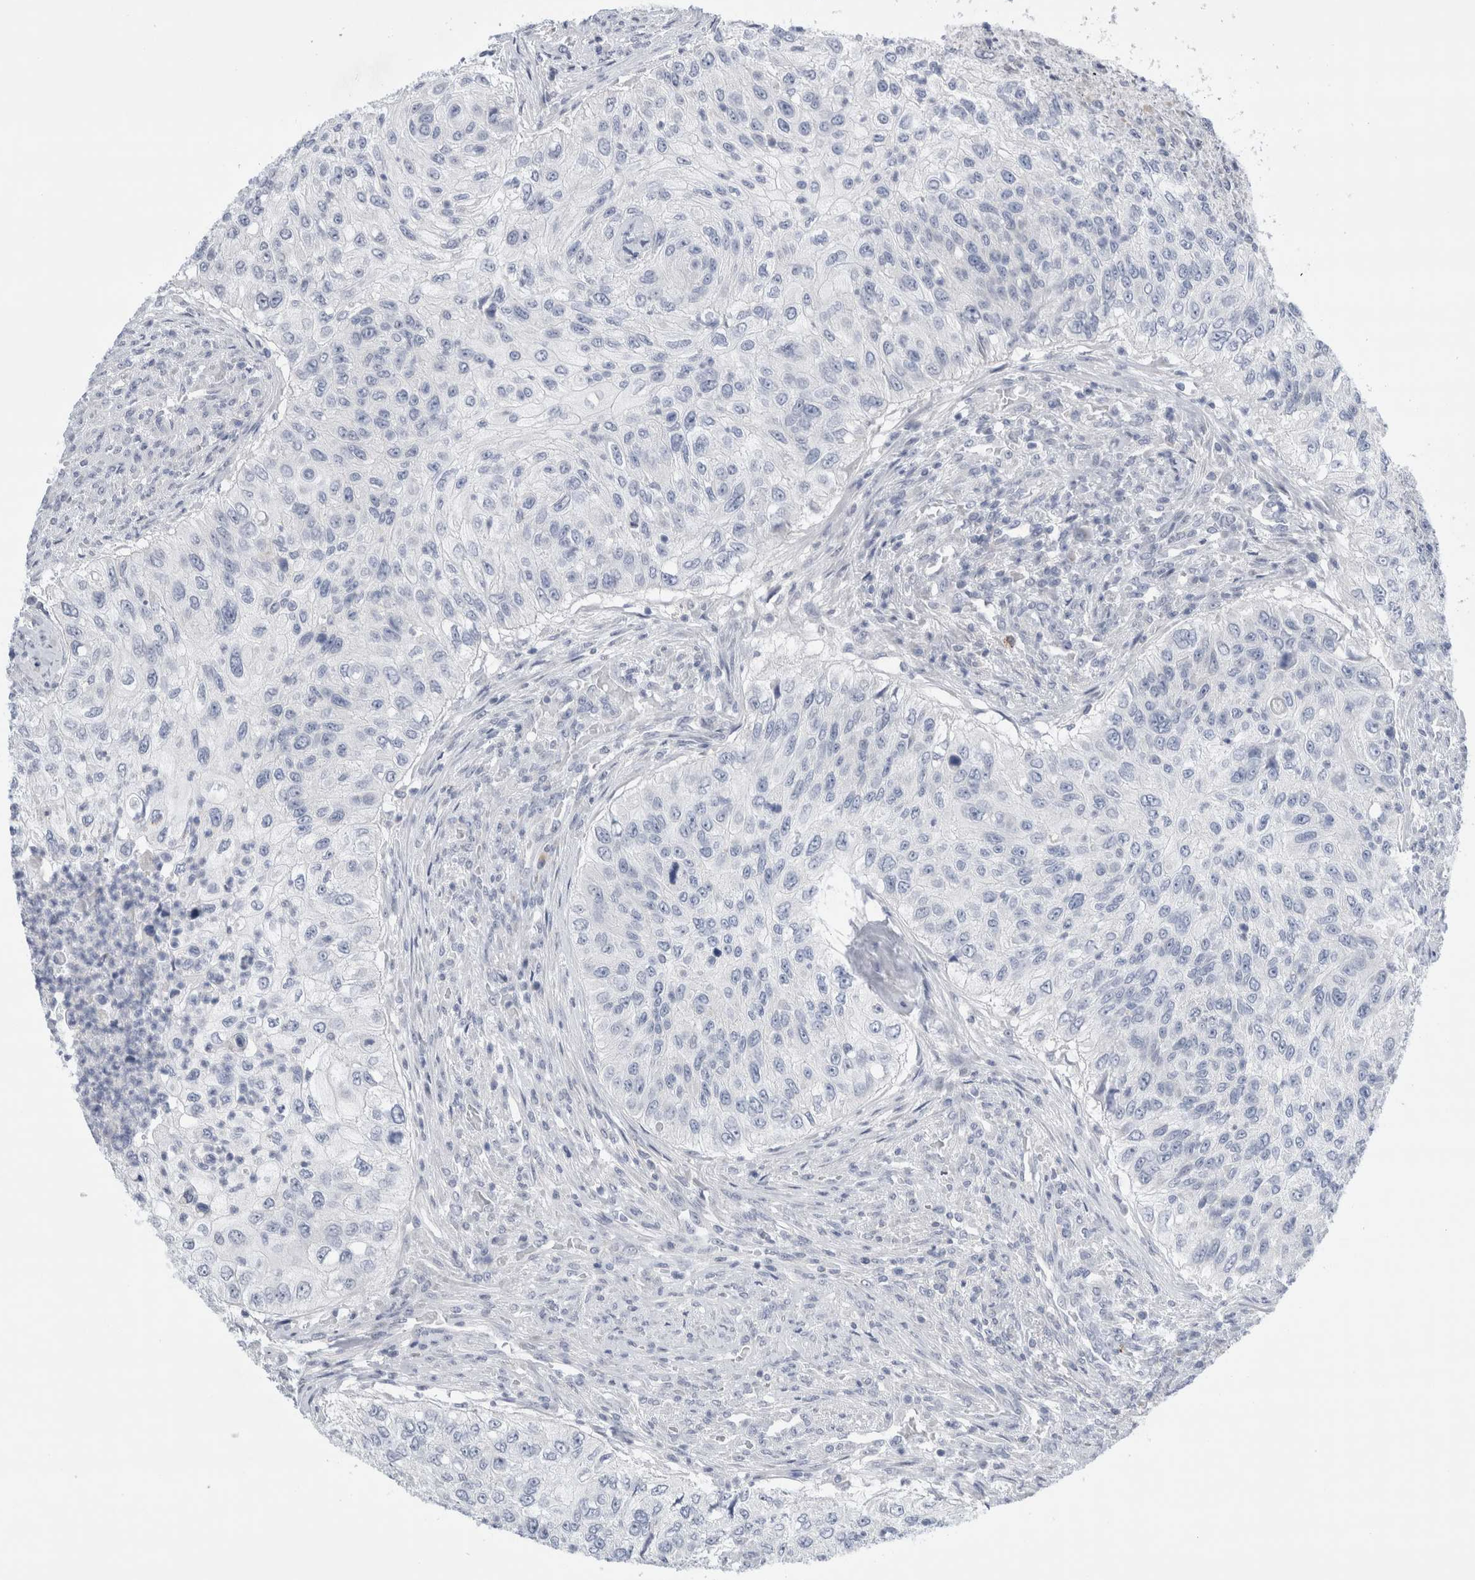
{"staining": {"intensity": "negative", "quantity": "none", "location": "none"}, "tissue": "urothelial cancer", "cell_type": "Tumor cells", "image_type": "cancer", "snomed": [{"axis": "morphology", "description": "Urothelial carcinoma, High grade"}, {"axis": "topography", "description": "Urinary bladder"}], "caption": "The micrograph reveals no significant staining in tumor cells of urothelial carcinoma (high-grade).", "gene": "SLC22A12", "patient": {"sex": "female", "age": 60}}